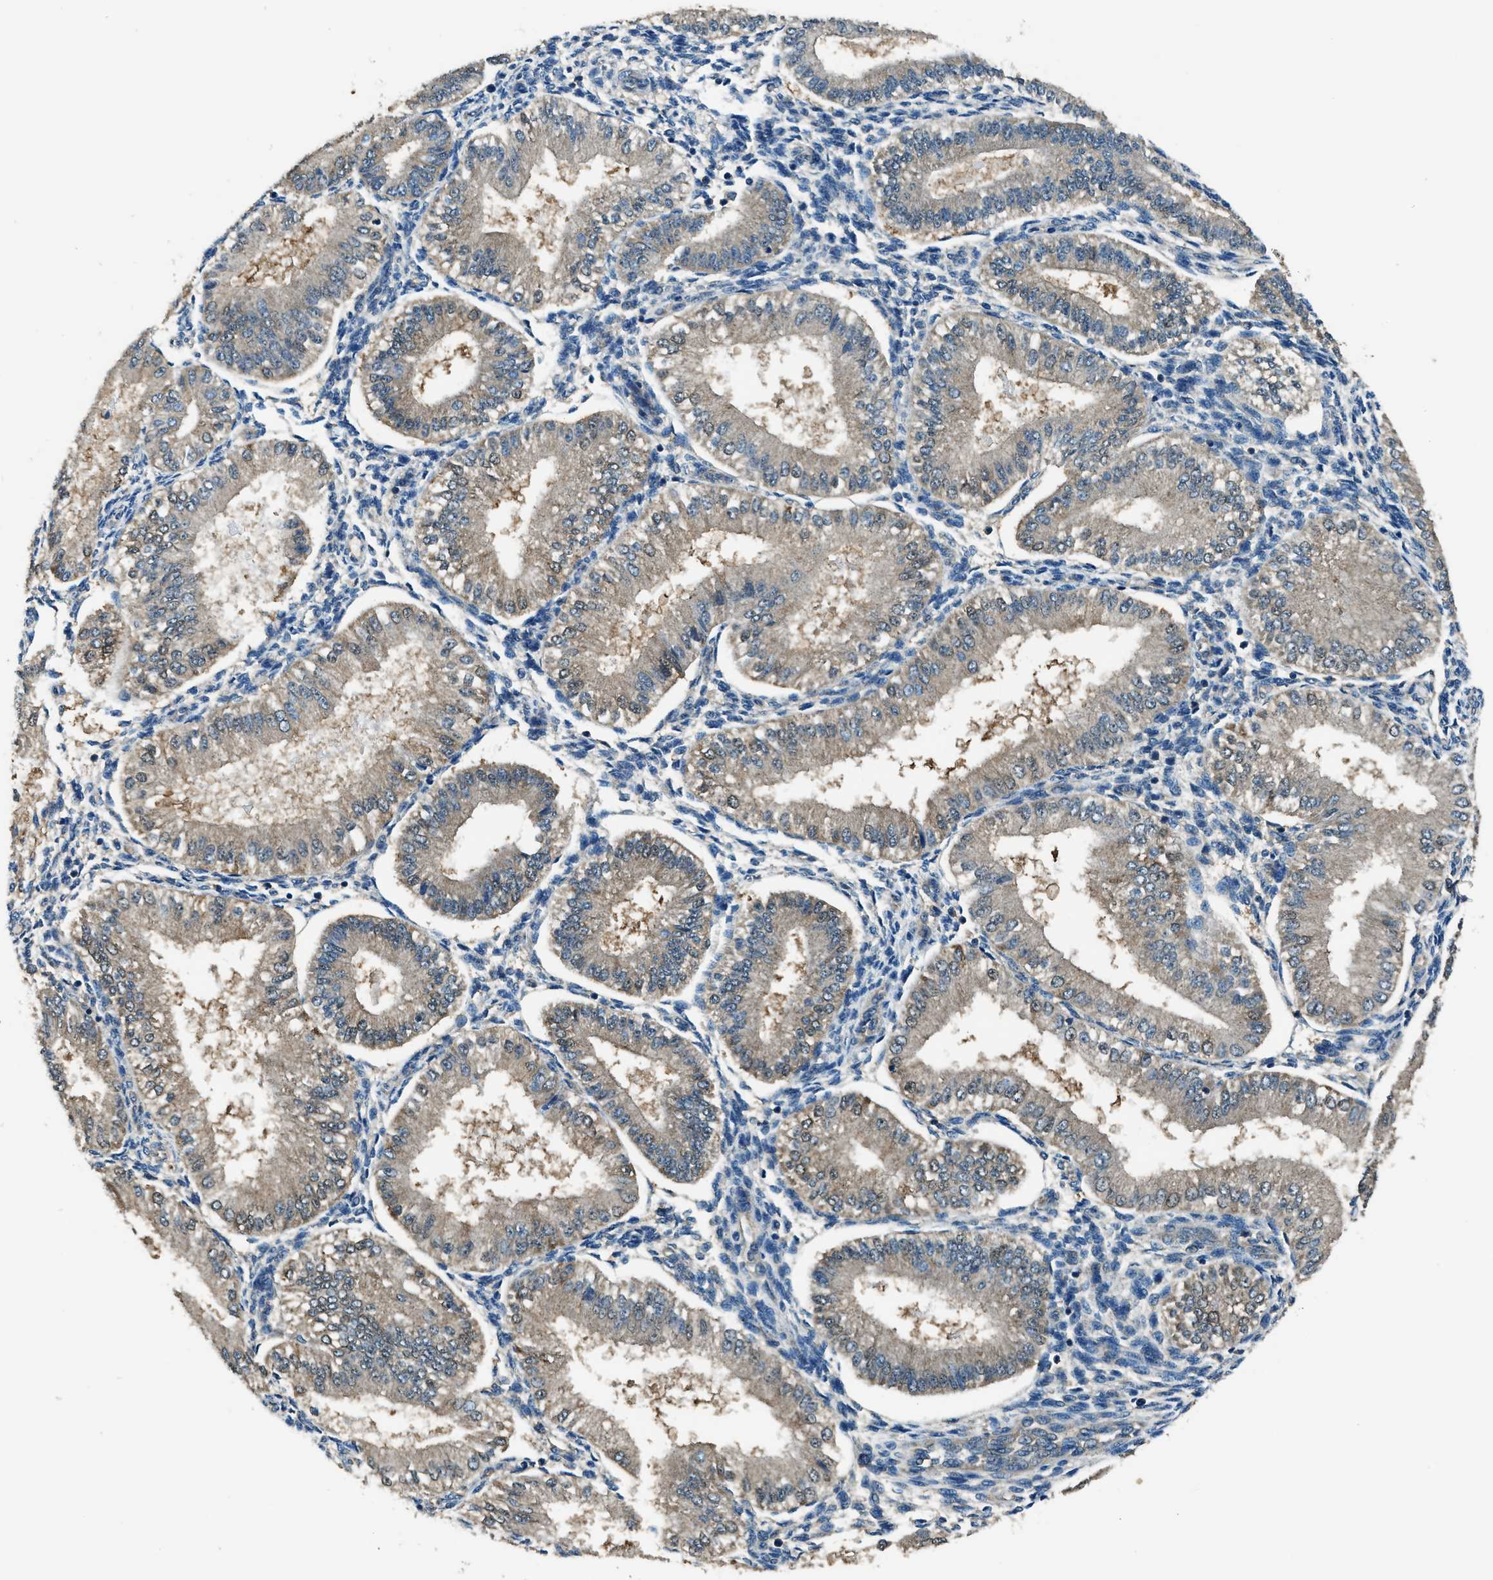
{"staining": {"intensity": "weak", "quantity": "<25%", "location": "cytoplasmic/membranous"}, "tissue": "endometrium", "cell_type": "Cells in endometrial stroma", "image_type": "normal", "snomed": [{"axis": "morphology", "description": "Normal tissue, NOS"}, {"axis": "topography", "description": "Endometrium"}], "caption": "Cells in endometrial stroma are negative for protein expression in unremarkable human endometrium. (IHC, brightfield microscopy, high magnification).", "gene": "ARFGAP2", "patient": {"sex": "female", "age": 39}}